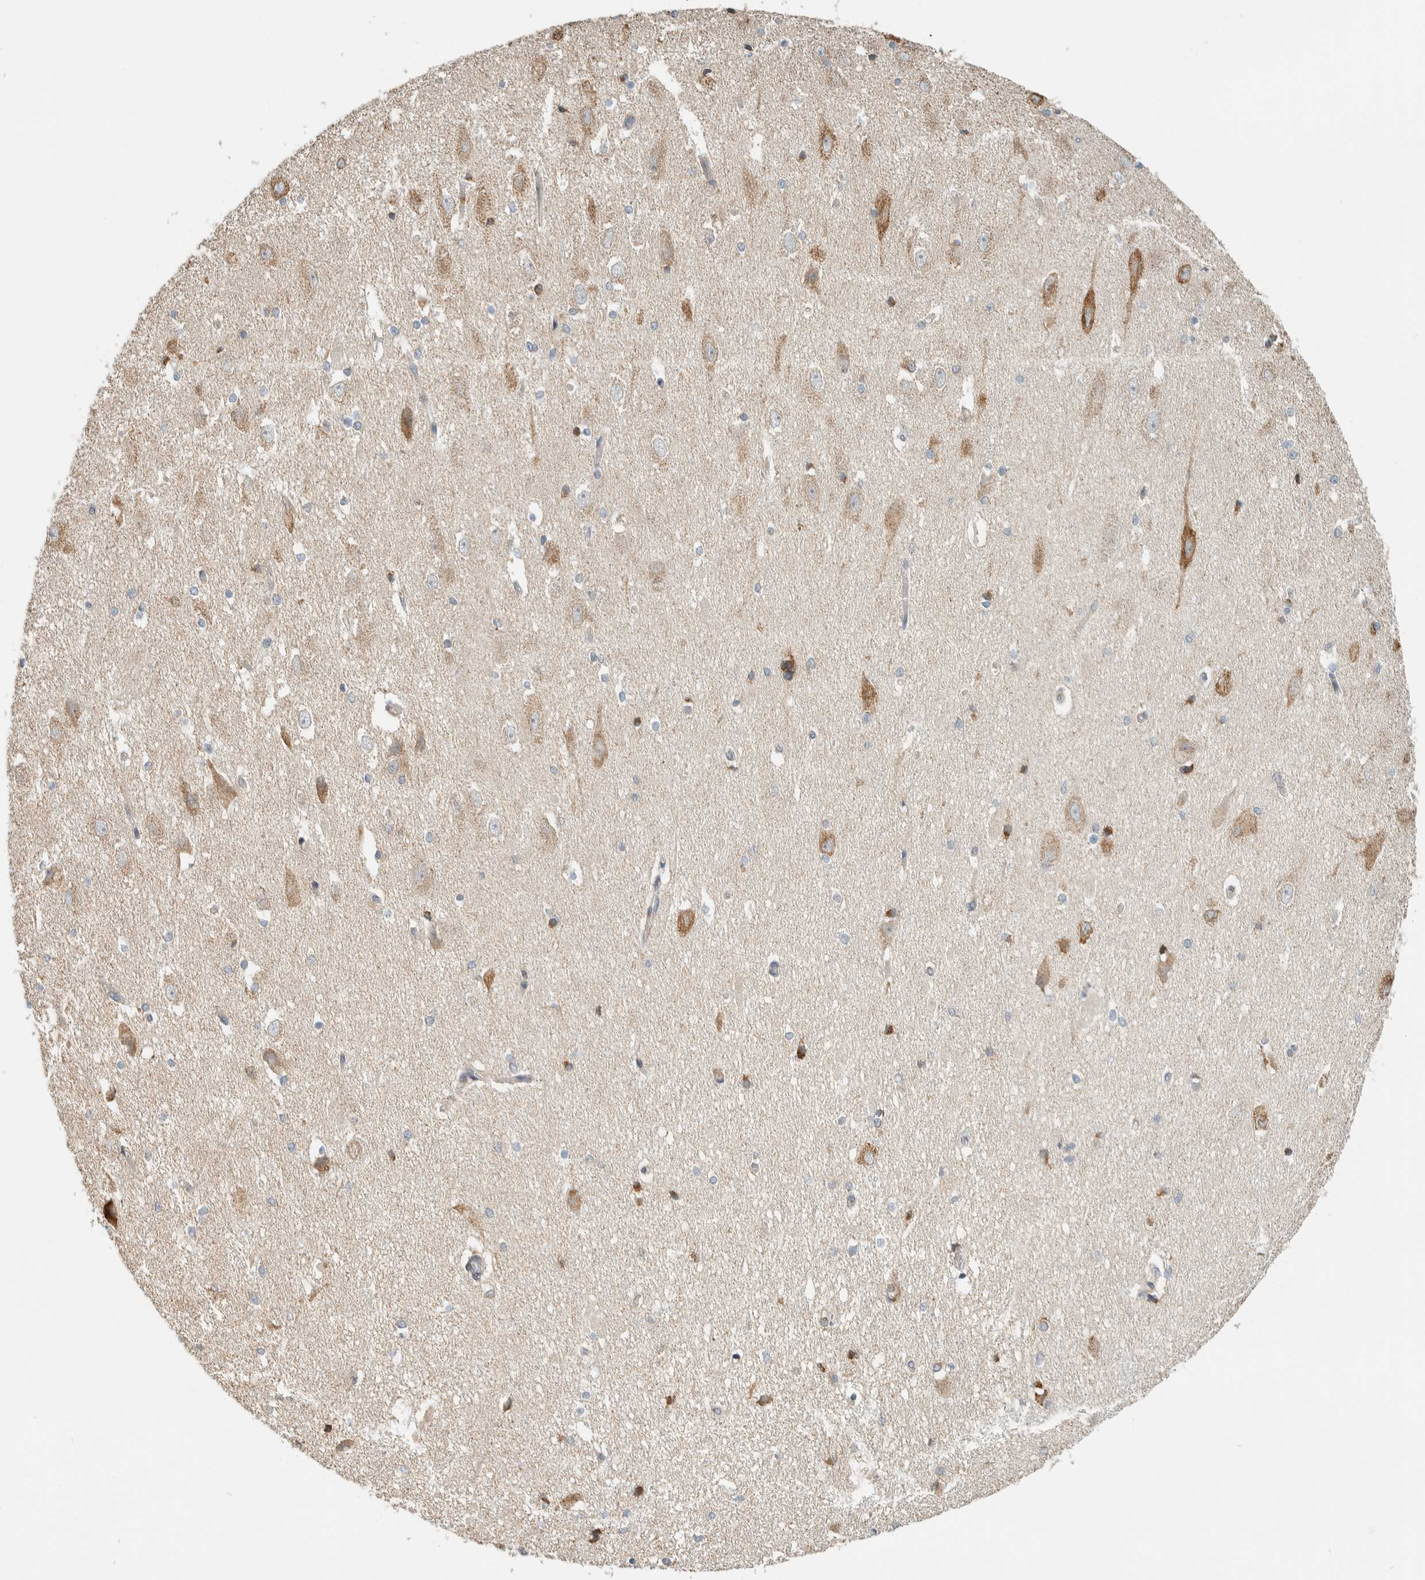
{"staining": {"intensity": "moderate", "quantity": "<25%", "location": "cytoplasmic/membranous"}, "tissue": "hippocampus", "cell_type": "Glial cells", "image_type": "normal", "snomed": [{"axis": "morphology", "description": "Normal tissue, NOS"}, {"axis": "topography", "description": "Hippocampus"}], "caption": "DAB (3,3'-diaminobenzidine) immunohistochemical staining of unremarkable hippocampus demonstrates moderate cytoplasmic/membranous protein expression in approximately <25% of glial cells.", "gene": "CCDC57", "patient": {"sex": "female", "age": 19}}